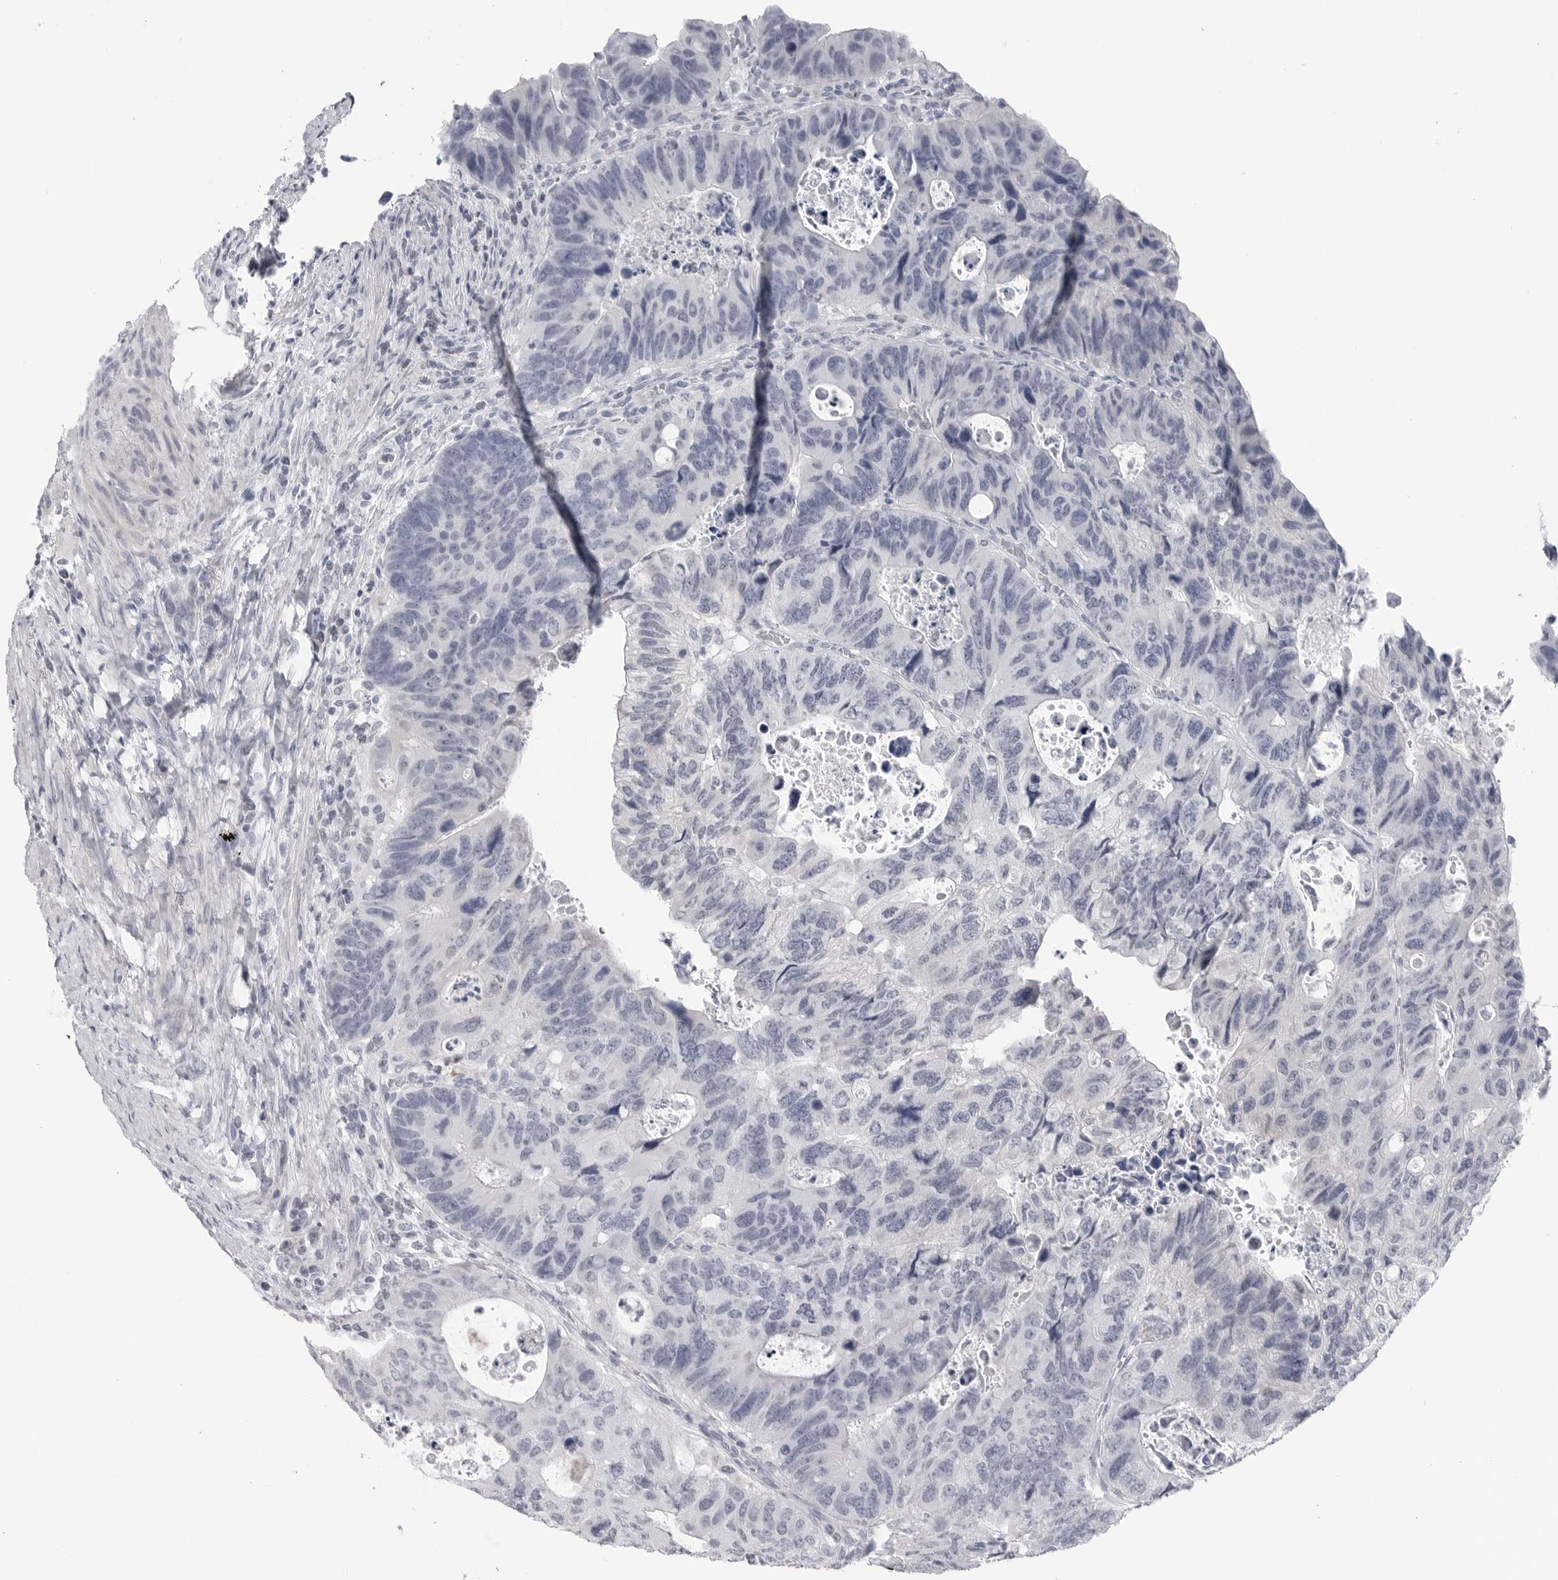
{"staining": {"intensity": "negative", "quantity": "none", "location": "none"}, "tissue": "colorectal cancer", "cell_type": "Tumor cells", "image_type": "cancer", "snomed": [{"axis": "morphology", "description": "Adenocarcinoma, NOS"}, {"axis": "topography", "description": "Rectum"}], "caption": "Image shows no protein positivity in tumor cells of colorectal adenocarcinoma tissue. Nuclei are stained in blue.", "gene": "PGA3", "patient": {"sex": "male", "age": 59}}